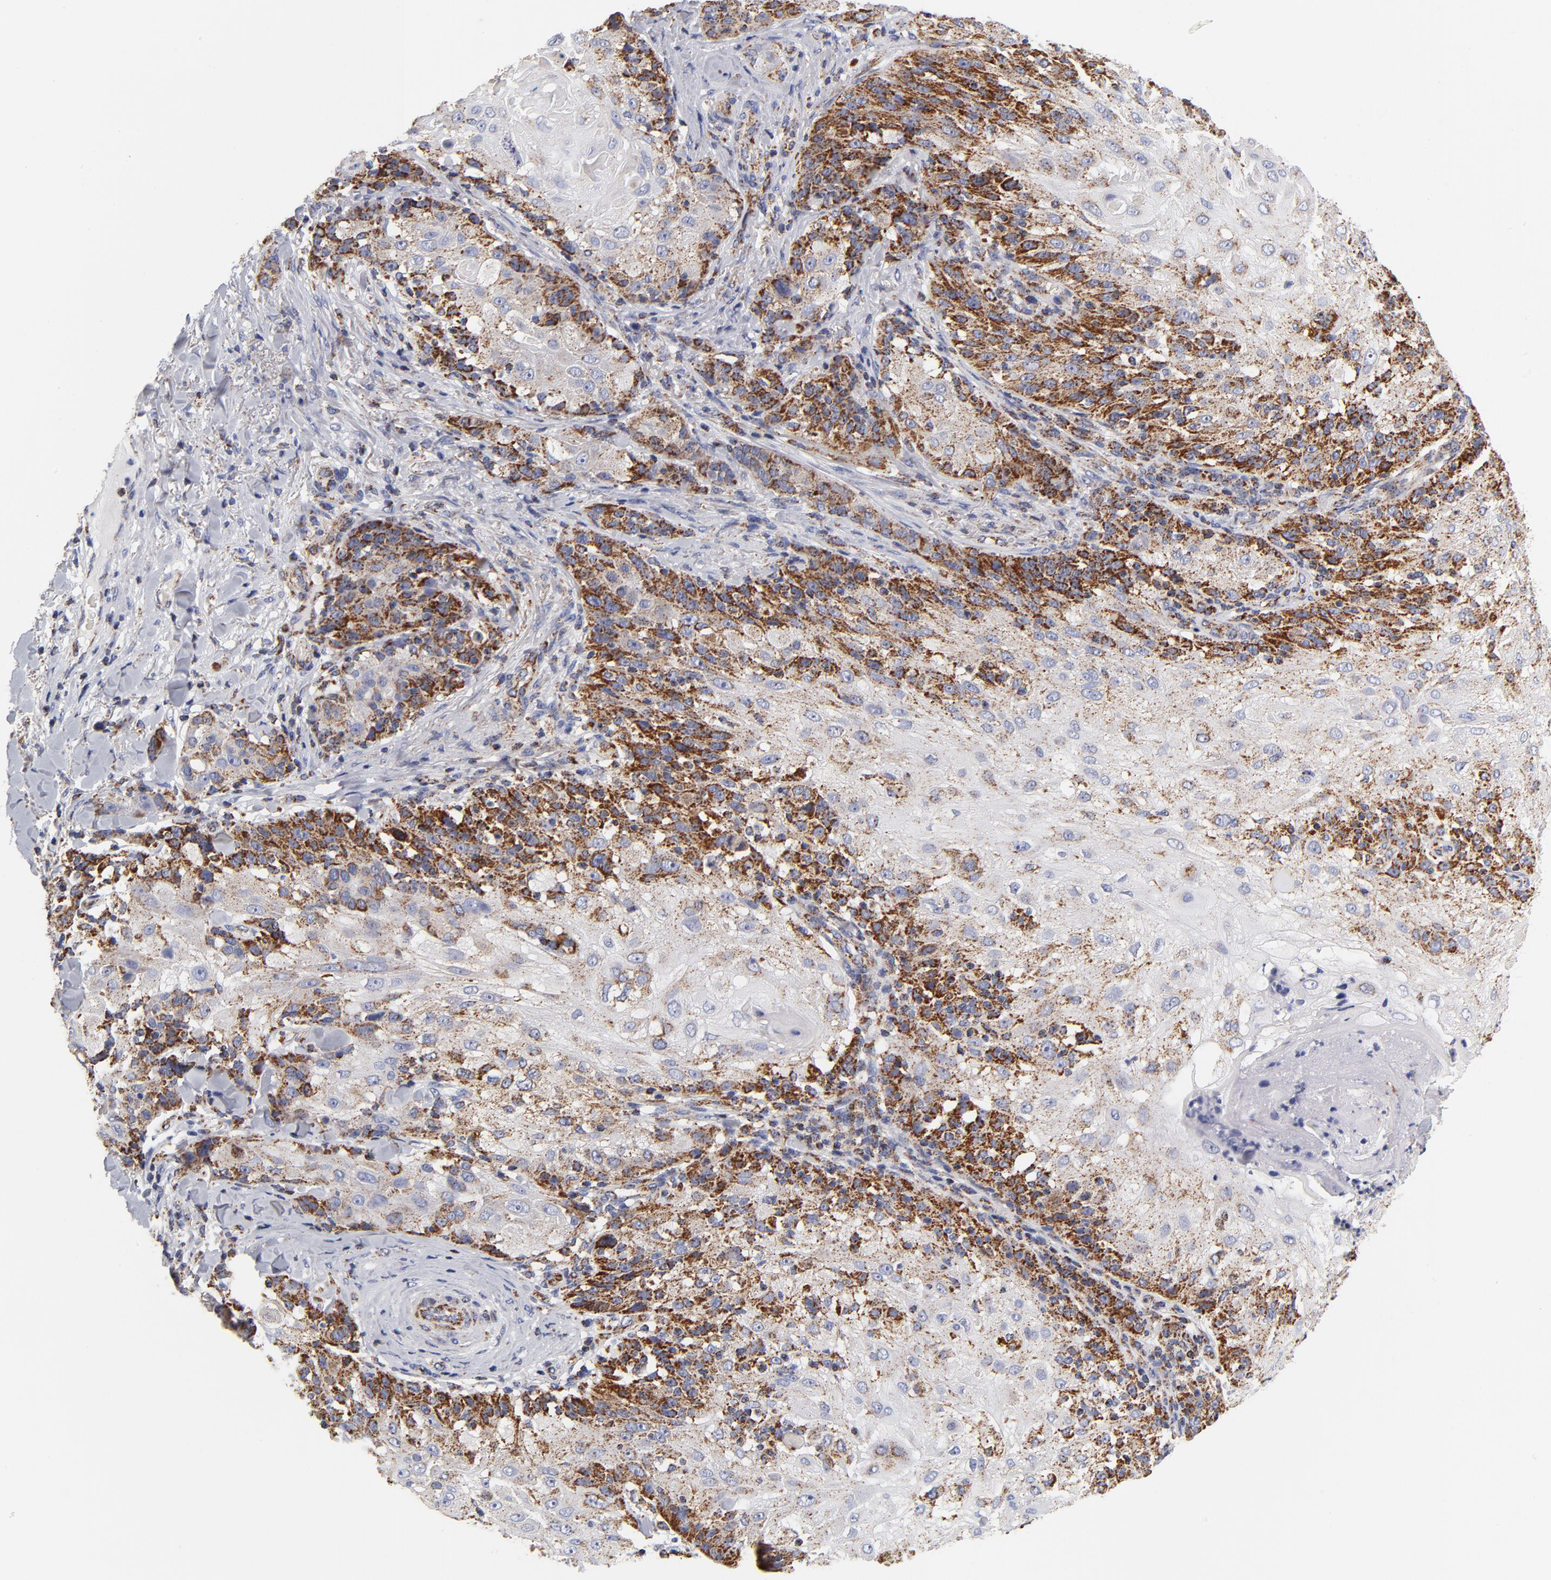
{"staining": {"intensity": "strong", "quantity": "25%-75%", "location": "cytoplasmic/membranous"}, "tissue": "skin cancer", "cell_type": "Tumor cells", "image_type": "cancer", "snomed": [{"axis": "morphology", "description": "Normal tissue, NOS"}, {"axis": "morphology", "description": "Squamous cell carcinoma, NOS"}, {"axis": "topography", "description": "Skin"}], "caption": "Protein expression by immunohistochemistry (IHC) exhibits strong cytoplasmic/membranous staining in approximately 25%-75% of tumor cells in squamous cell carcinoma (skin).", "gene": "ECHS1", "patient": {"sex": "female", "age": 83}}